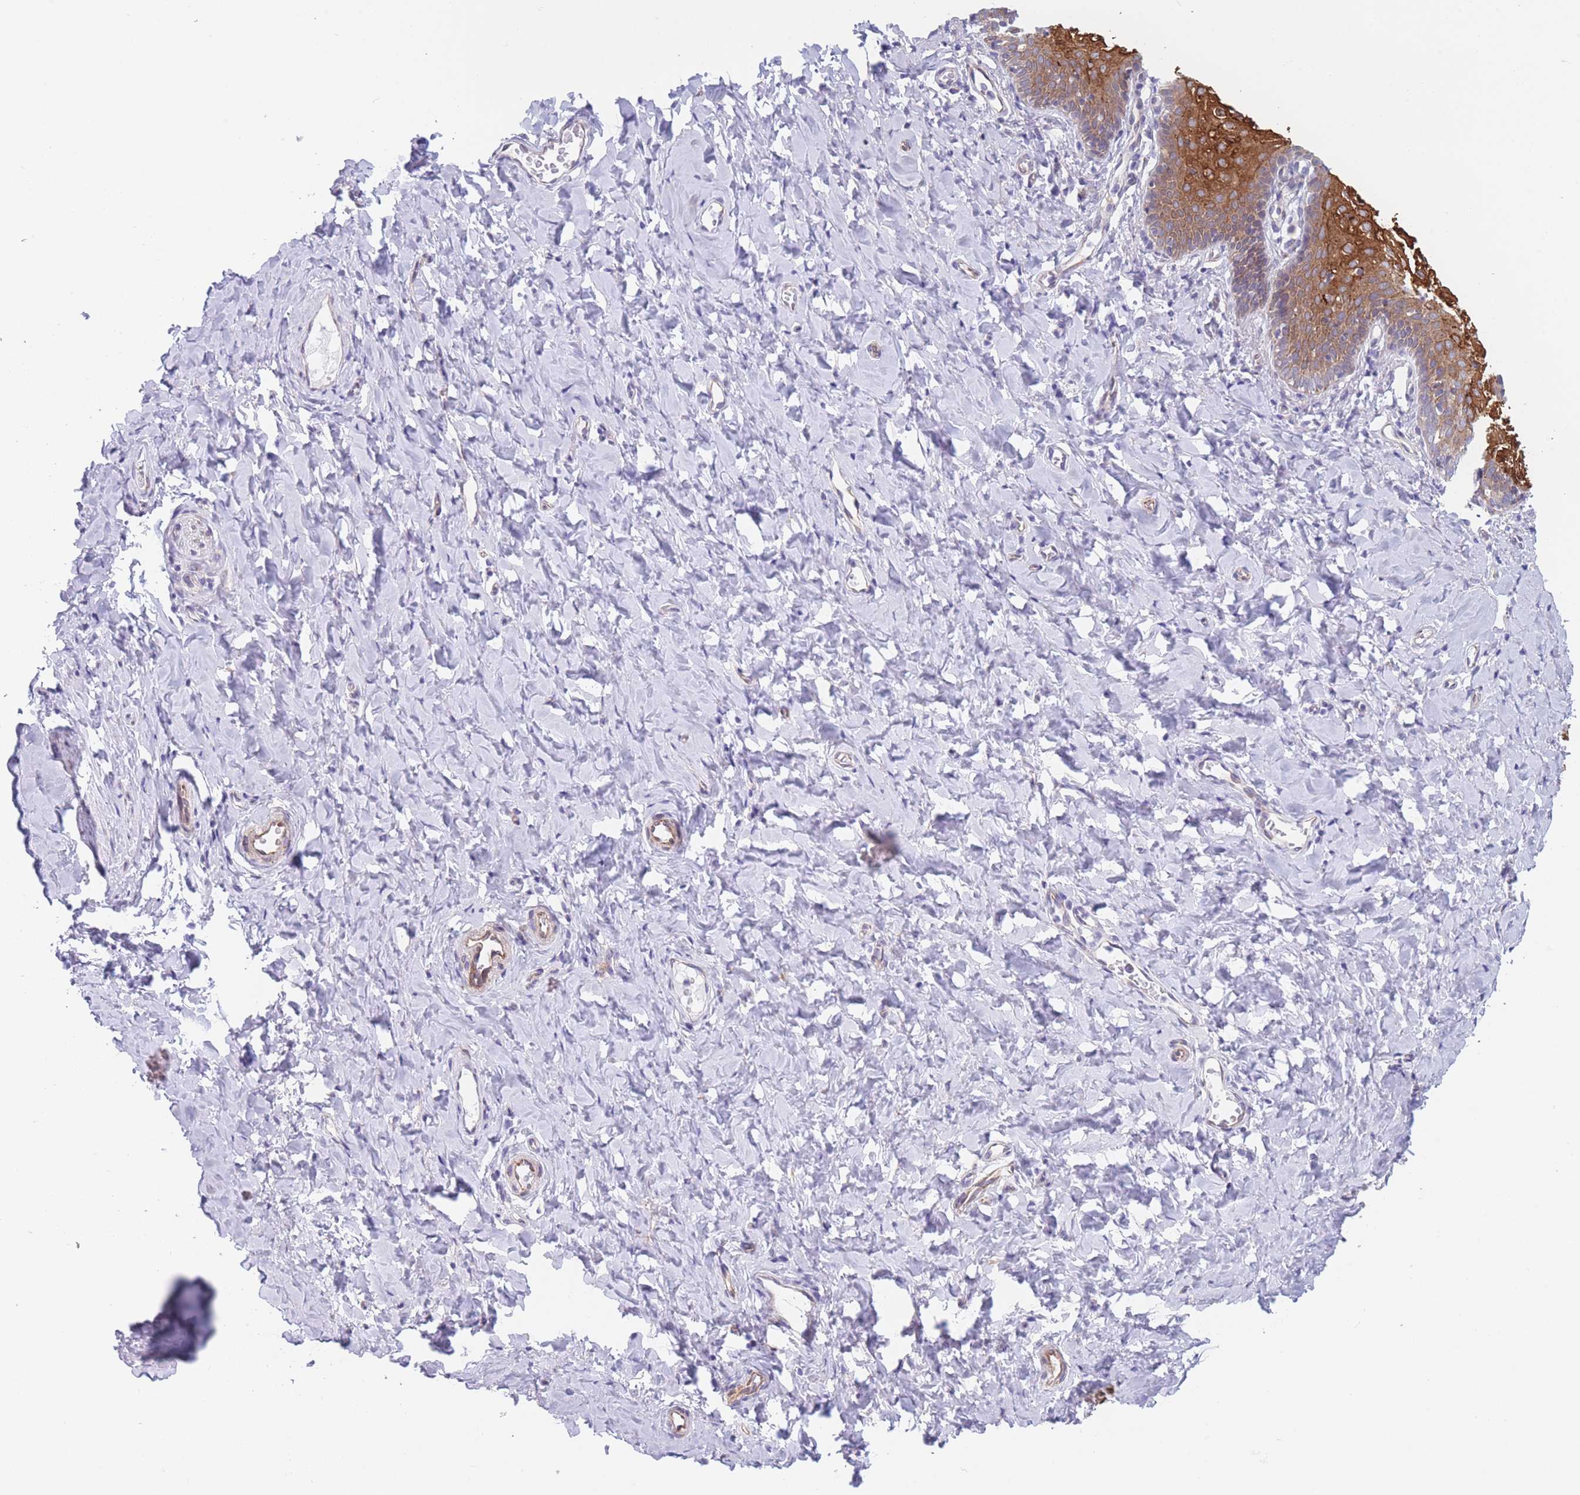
{"staining": {"intensity": "strong", "quantity": ">75%", "location": "cytoplasmic/membranous"}, "tissue": "vagina", "cell_type": "Squamous epithelial cells", "image_type": "normal", "snomed": [{"axis": "morphology", "description": "Normal tissue, NOS"}, {"axis": "topography", "description": "Vagina"}], "caption": "A high amount of strong cytoplasmic/membranous positivity is appreciated in approximately >75% of squamous epithelial cells in benign vagina. The staining was performed using DAB to visualize the protein expression in brown, while the nuclei were stained in blue with hematoxylin (Magnification: 20x).", "gene": "AK9", "patient": {"sex": "female", "age": 60}}